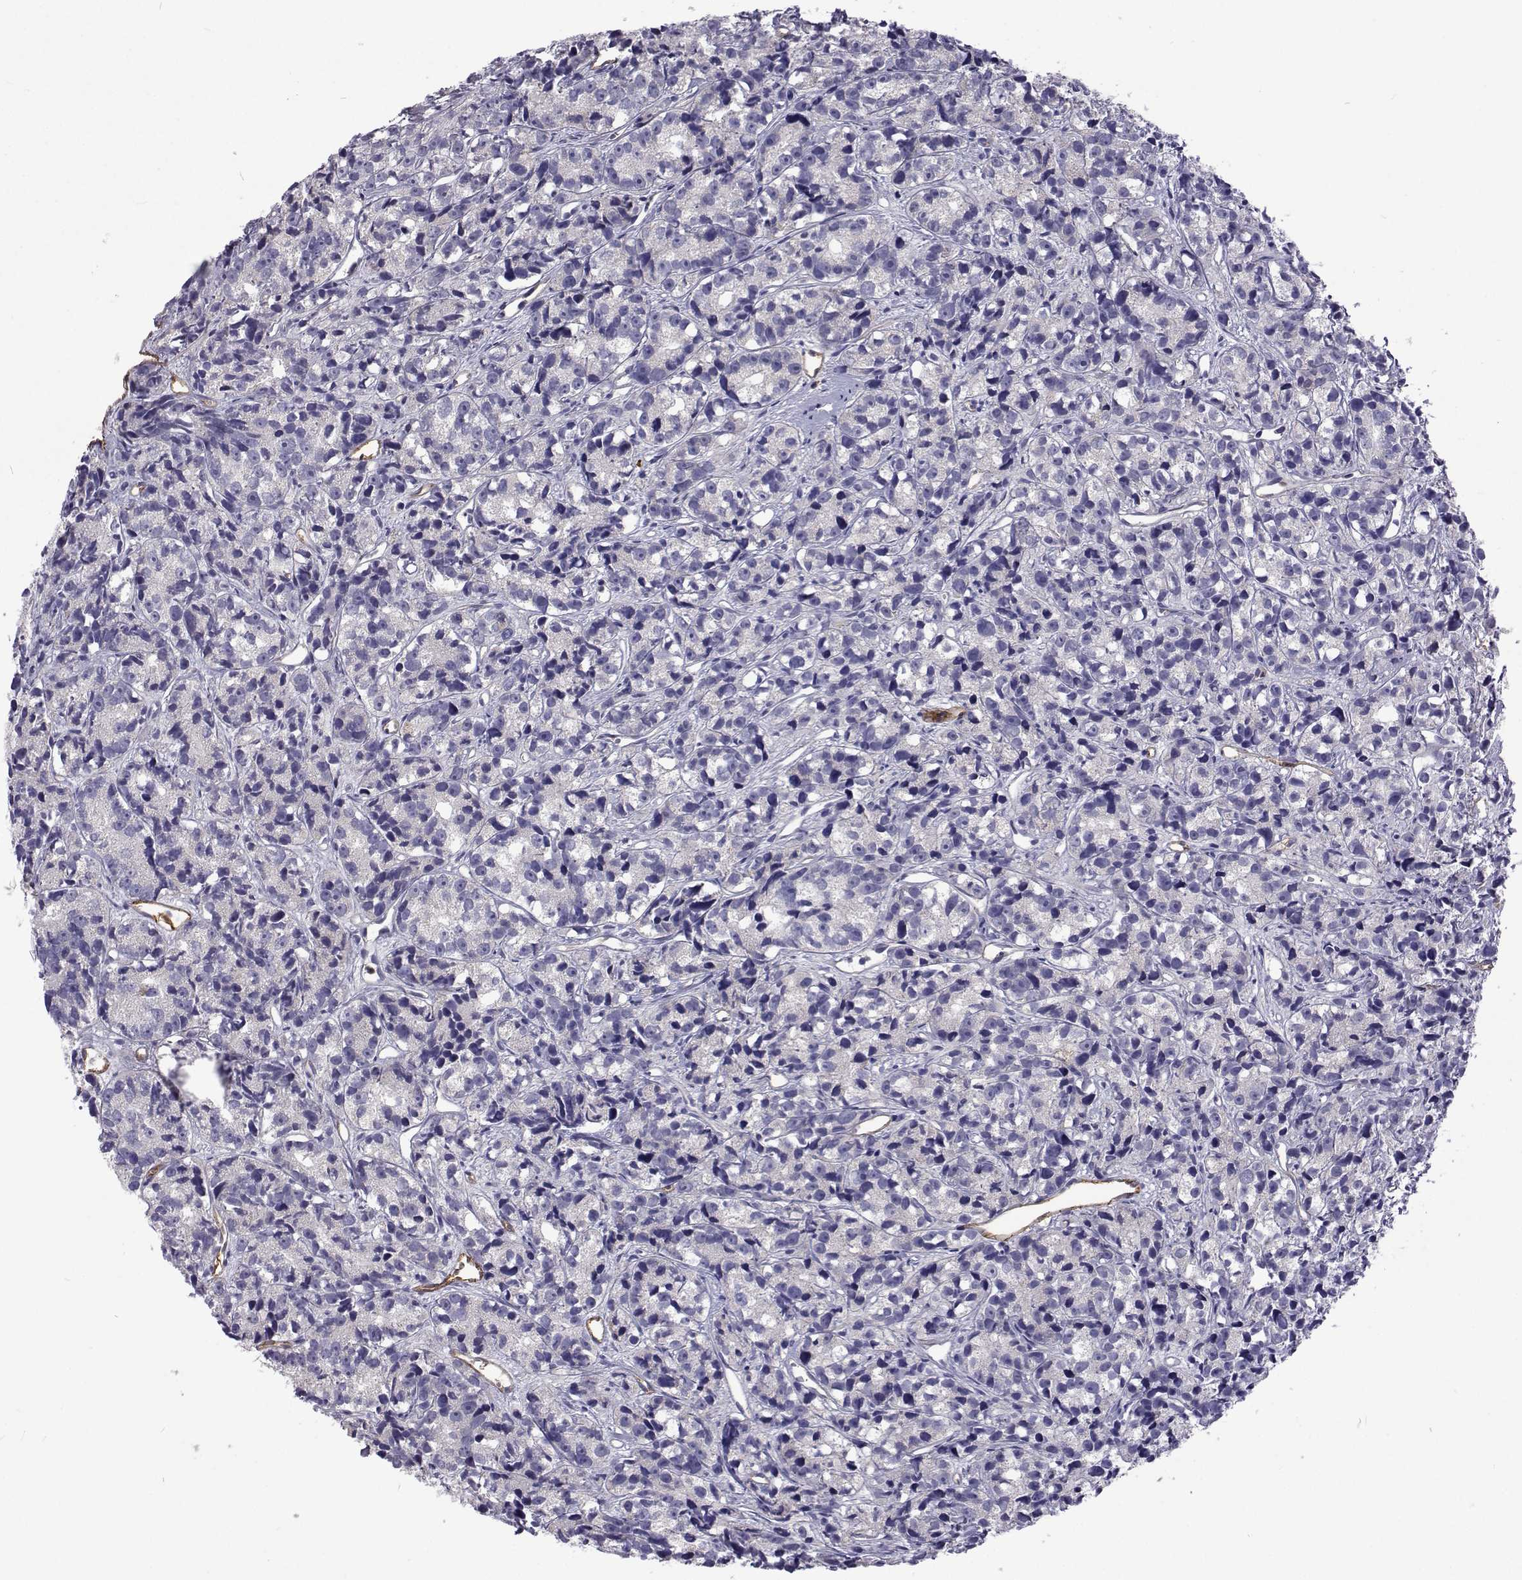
{"staining": {"intensity": "negative", "quantity": "none", "location": "none"}, "tissue": "prostate cancer", "cell_type": "Tumor cells", "image_type": "cancer", "snomed": [{"axis": "morphology", "description": "Adenocarcinoma, High grade"}, {"axis": "topography", "description": "Prostate"}], "caption": "This is a photomicrograph of immunohistochemistry (IHC) staining of prostate adenocarcinoma (high-grade), which shows no expression in tumor cells.", "gene": "NPR3", "patient": {"sex": "male", "age": 77}}